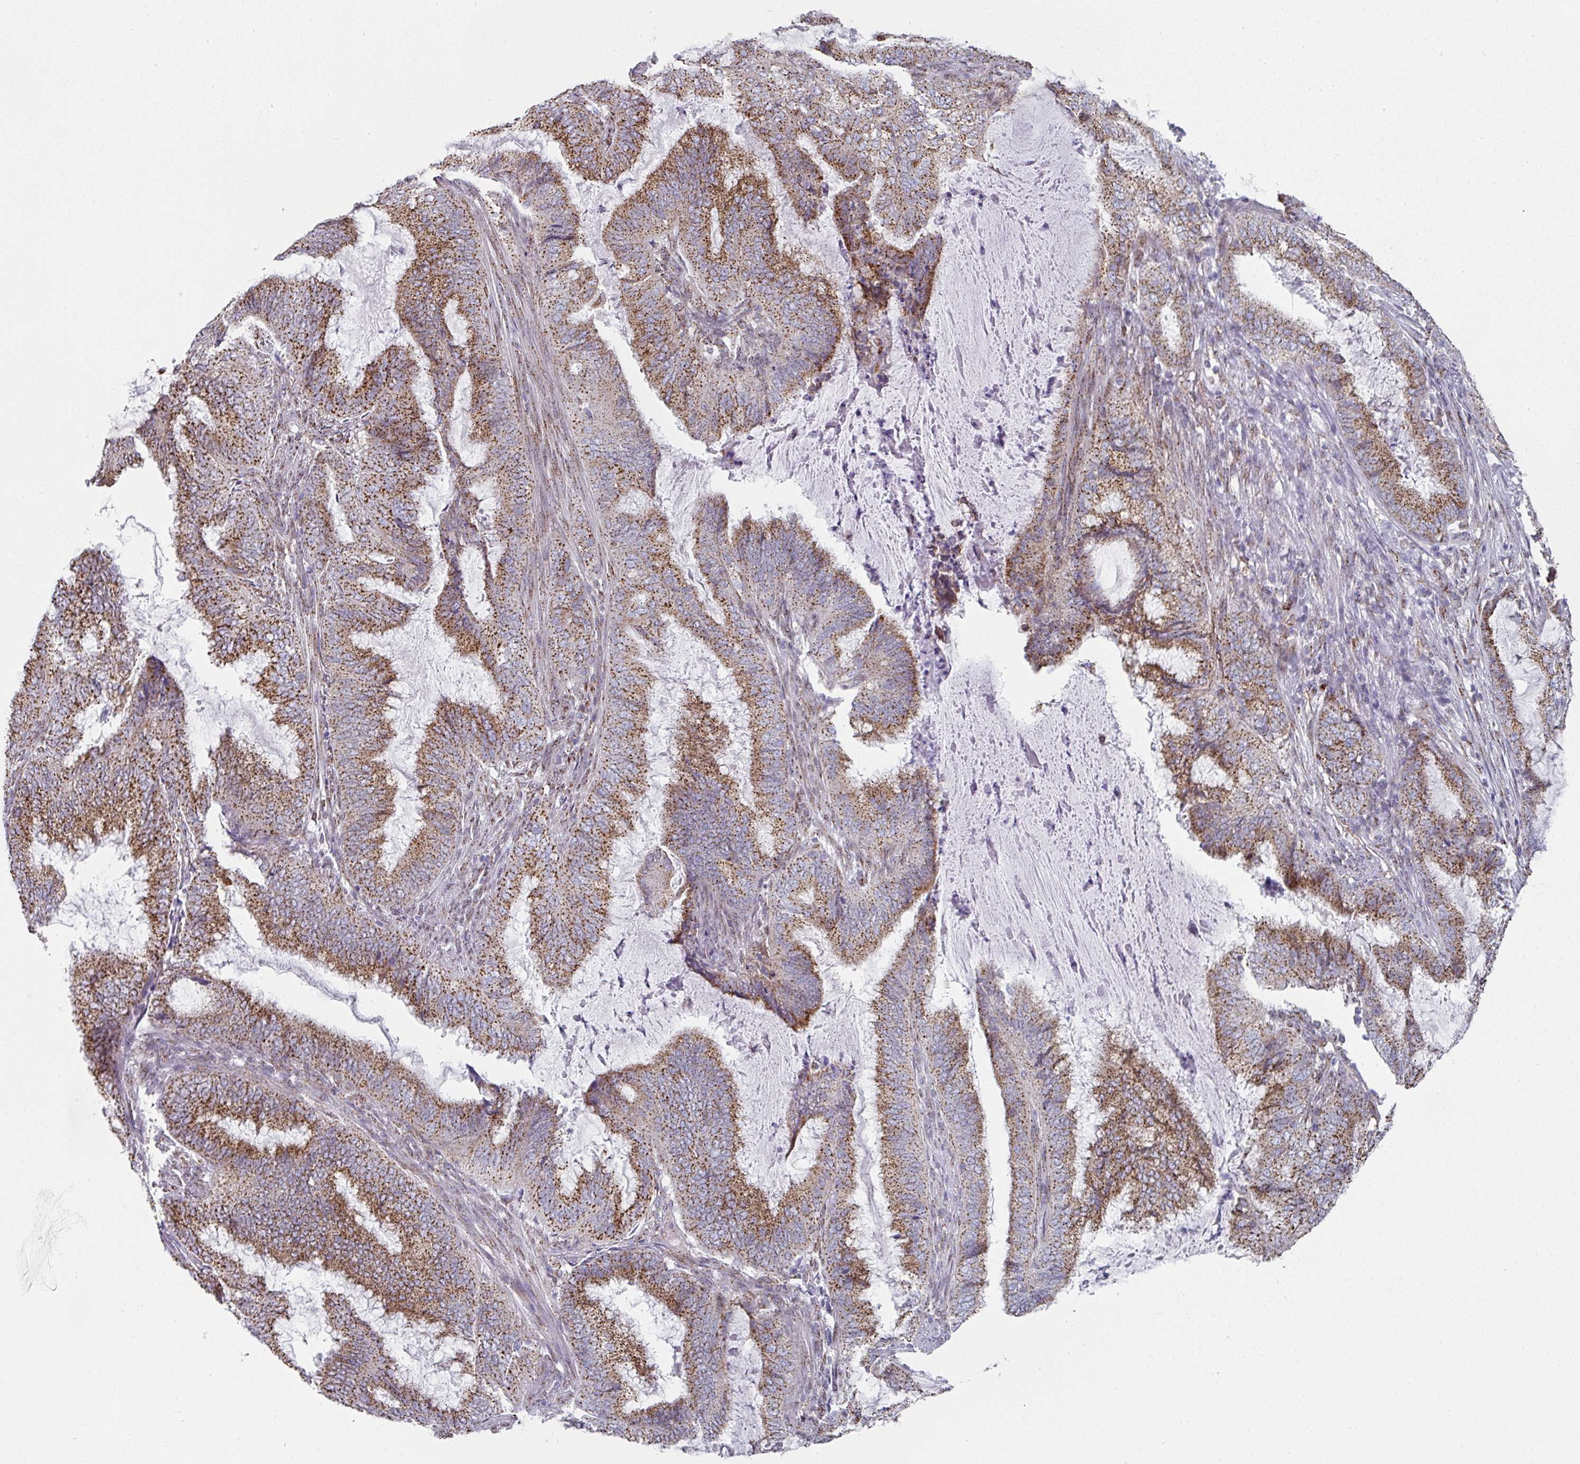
{"staining": {"intensity": "strong", "quantity": ">75%", "location": "cytoplasmic/membranous"}, "tissue": "endometrial cancer", "cell_type": "Tumor cells", "image_type": "cancer", "snomed": [{"axis": "morphology", "description": "Adenocarcinoma, NOS"}, {"axis": "topography", "description": "Endometrium"}], "caption": "This is a photomicrograph of immunohistochemistry staining of endometrial cancer, which shows strong positivity in the cytoplasmic/membranous of tumor cells.", "gene": "CCDC85B", "patient": {"sex": "female", "age": 51}}